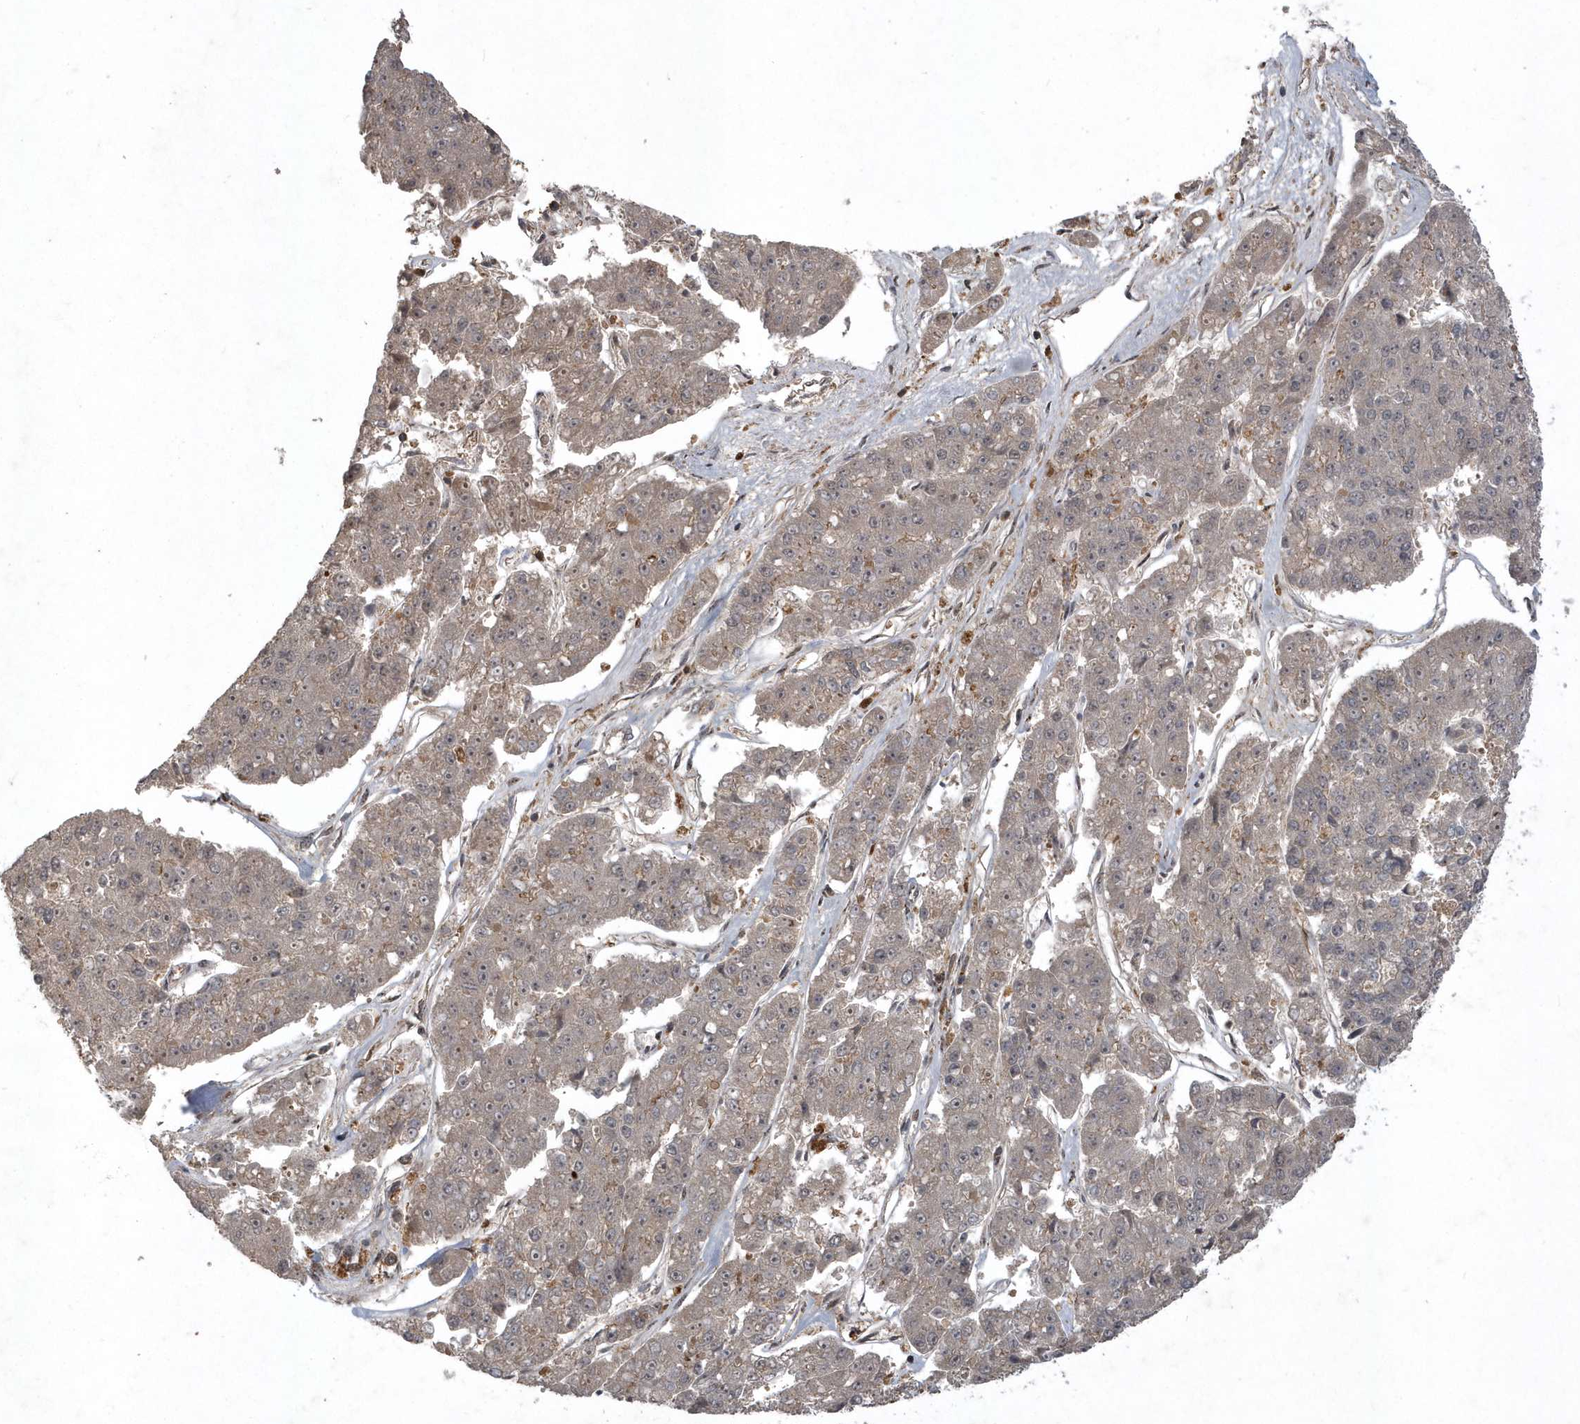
{"staining": {"intensity": "moderate", "quantity": "<25%", "location": "cytoplasmic/membranous"}, "tissue": "pancreatic cancer", "cell_type": "Tumor cells", "image_type": "cancer", "snomed": [{"axis": "morphology", "description": "Adenocarcinoma, NOS"}, {"axis": "topography", "description": "Pancreas"}], "caption": "DAB (3,3'-diaminobenzidine) immunohistochemical staining of adenocarcinoma (pancreatic) reveals moderate cytoplasmic/membranous protein staining in approximately <25% of tumor cells.", "gene": "LACC1", "patient": {"sex": "male", "age": 50}}